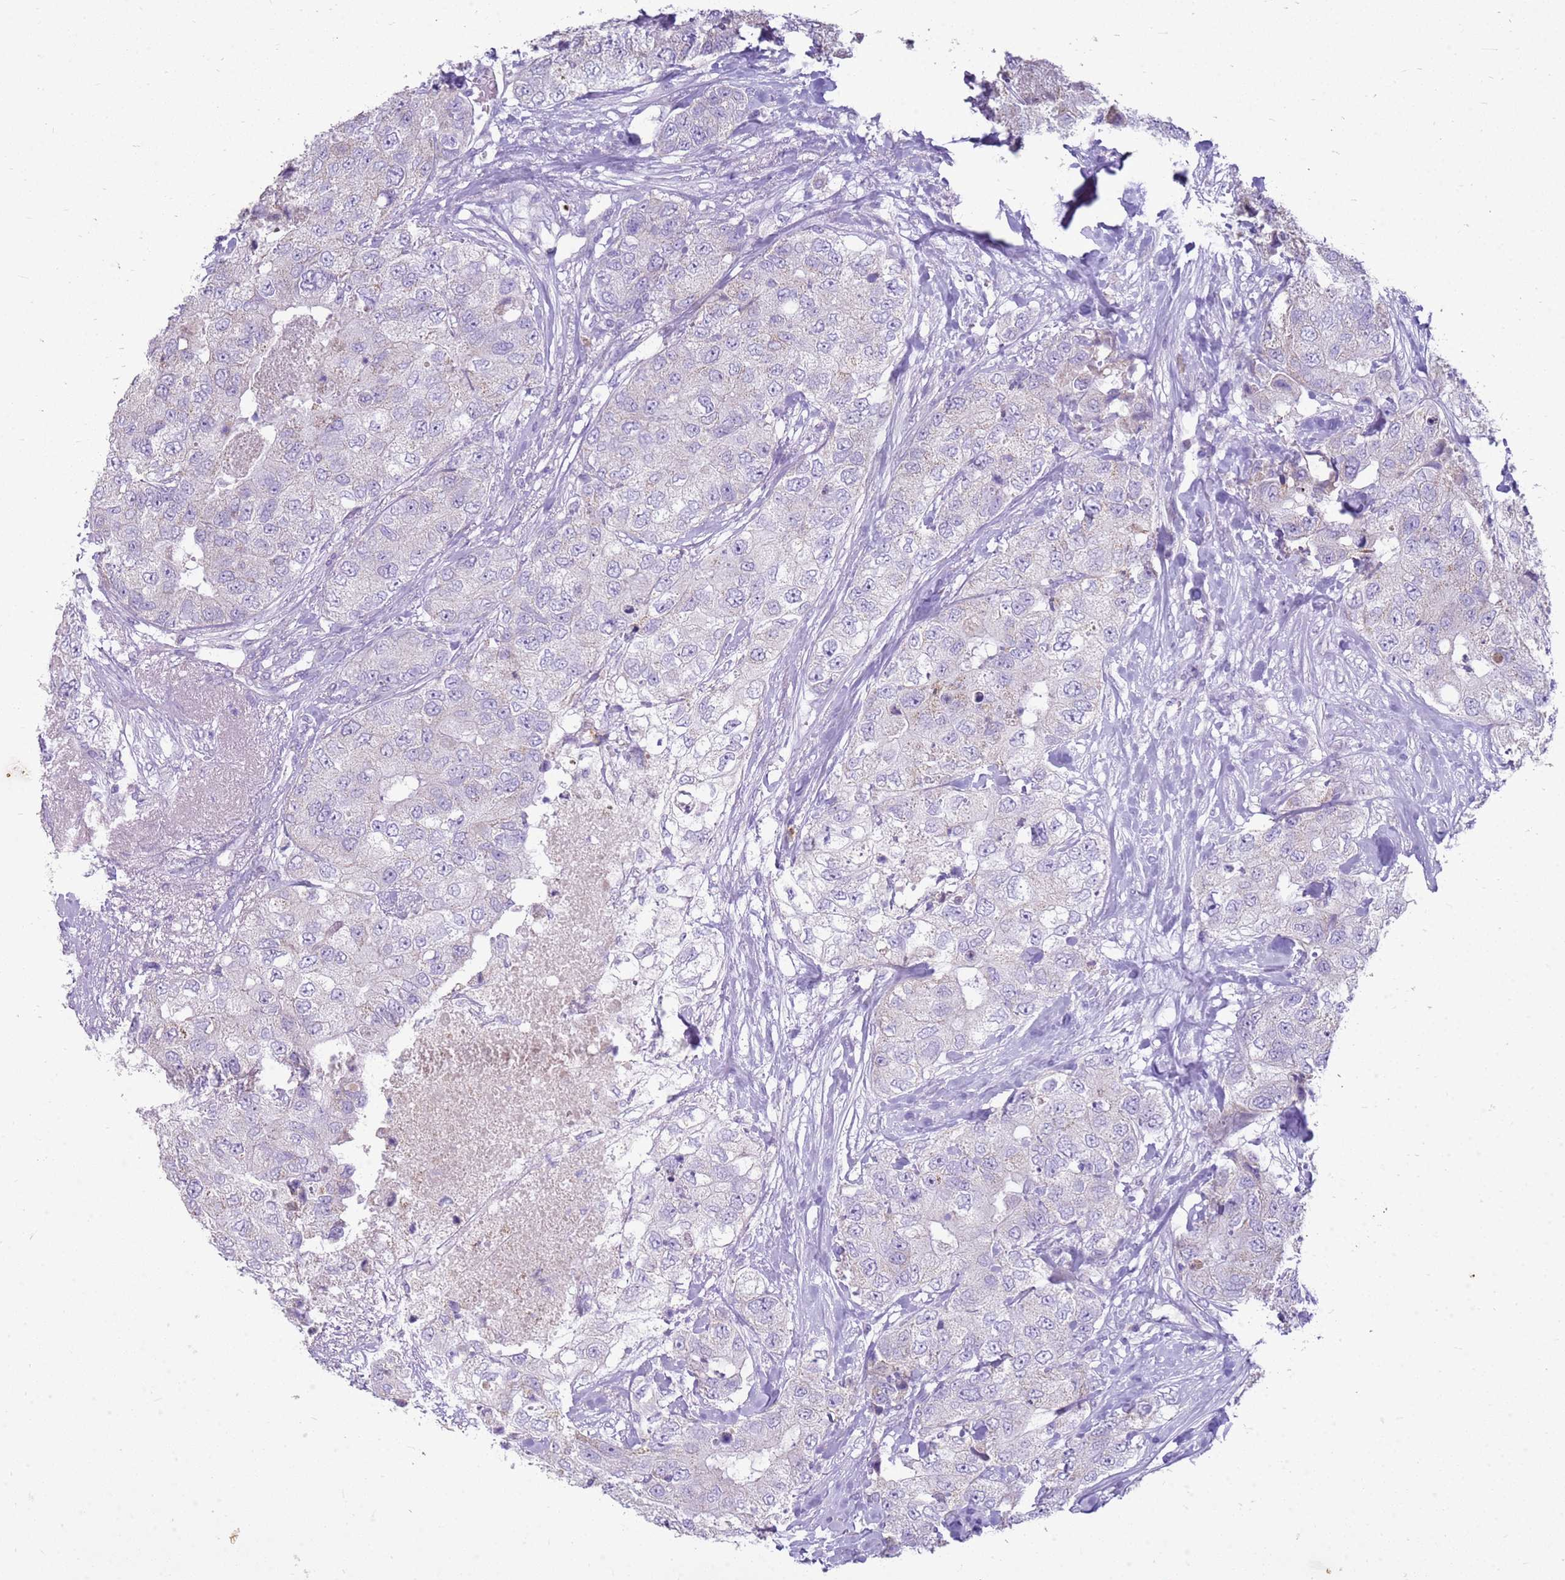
{"staining": {"intensity": "negative", "quantity": "none", "location": "none"}, "tissue": "breast cancer", "cell_type": "Tumor cells", "image_type": "cancer", "snomed": [{"axis": "morphology", "description": "Duct carcinoma"}, {"axis": "topography", "description": "Breast"}], "caption": "IHC image of breast invasive ductal carcinoma stained for a protein (brown), which demonstrates no positivity in tumor cells.", "gene": "FABP2", "patient": {"sex": "female", "age": 62}}